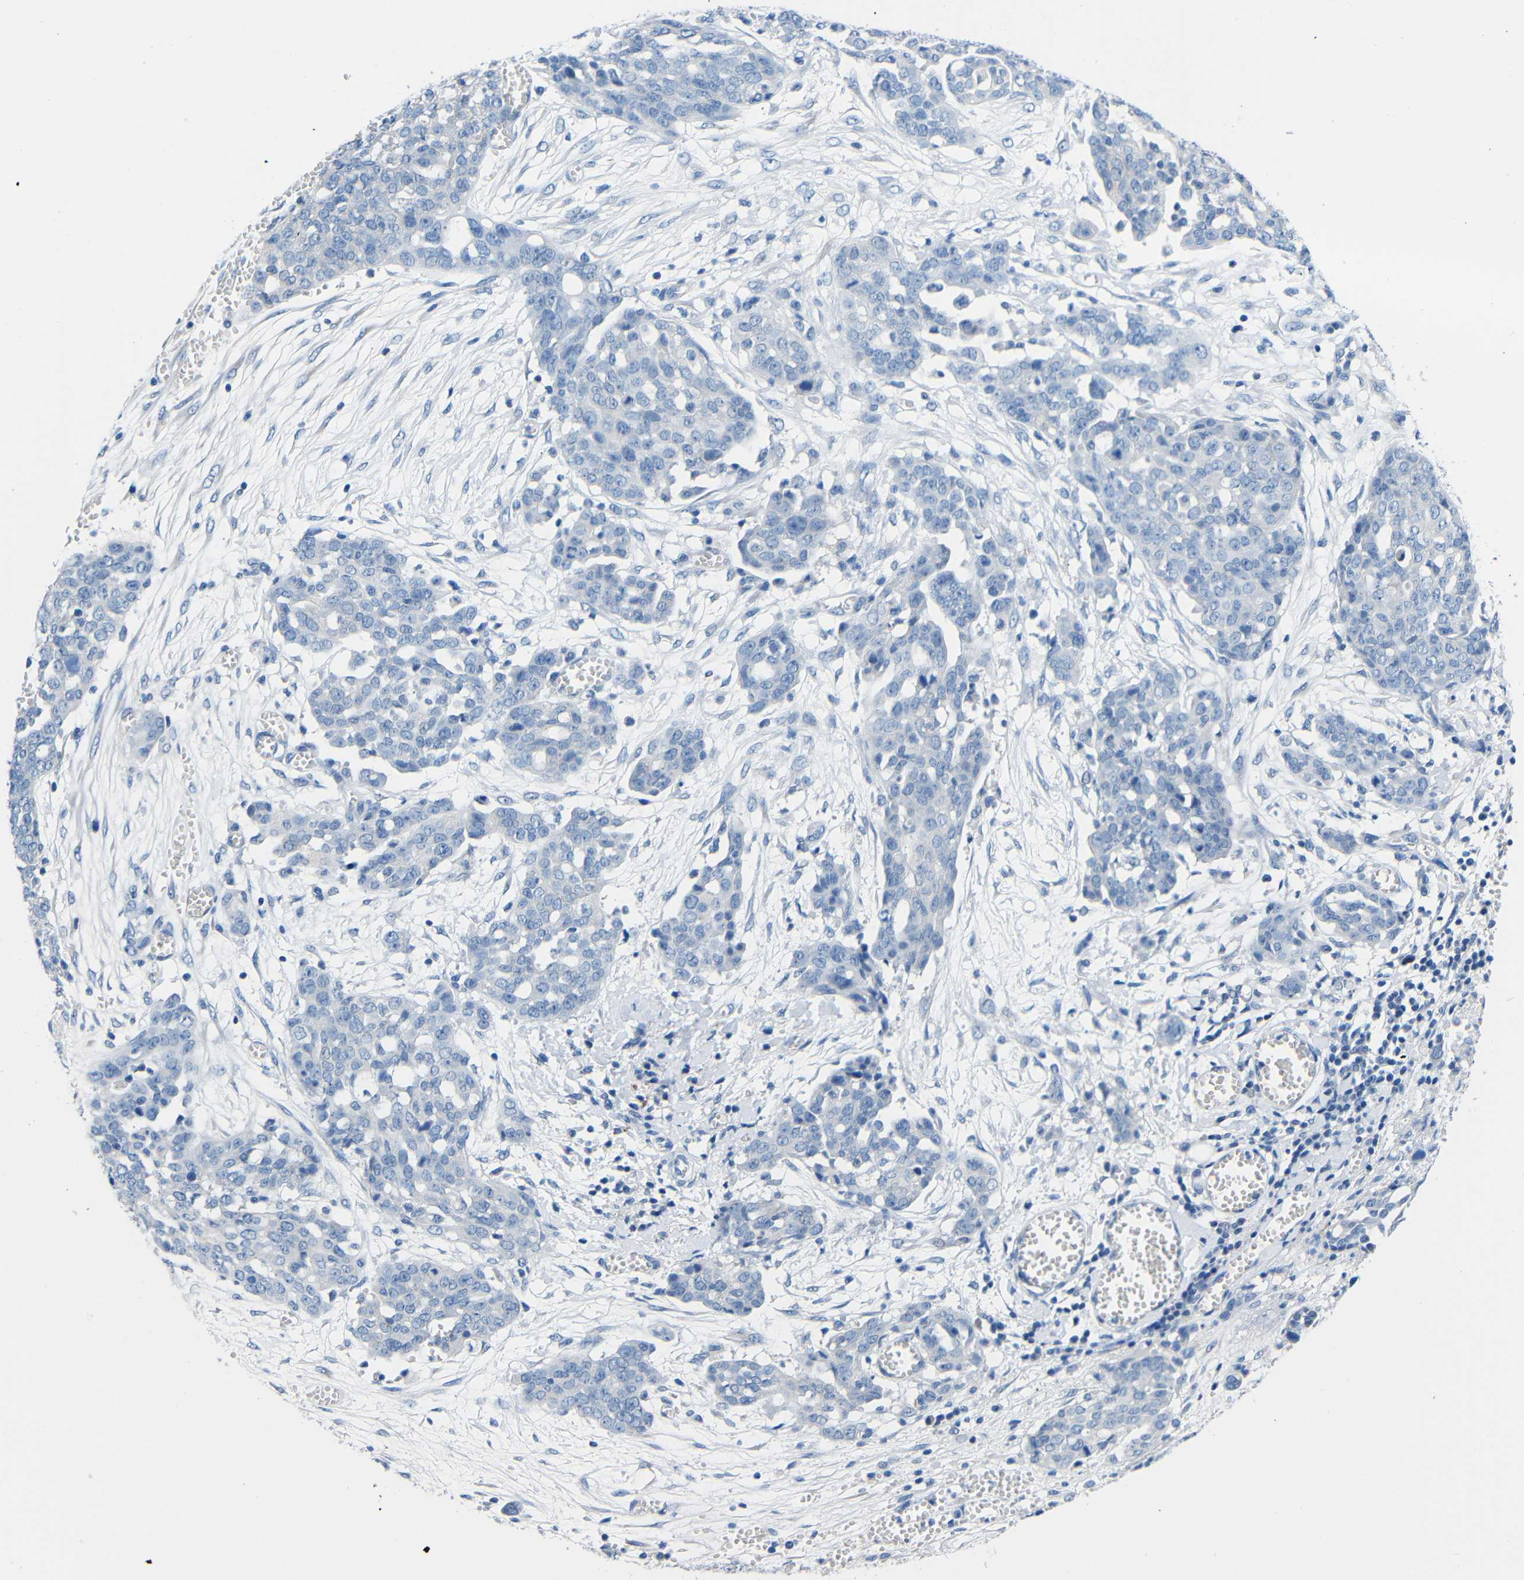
{"staining": {"intensity": "negative", "quantity": "none", "location": "none"}, "tissue": "ovarian cancer", "cell_type": "Tumor cells", "image_type": "cancer", "snomed": [{"axis": "morphology", "description": "Cystadenocarcinoma, serous, NOS"}, {"axis": "topography", "description": "Soft tissue"}, {"axis": "topography", "description": "Ovary"}], "caption": "A high-resolution micrograph shows IHC staining of ovarian serous cystadenocarcinoma, which displays no significant staining in tumor cells.", "gene": "NEGR1", "patient": {"sex": "female", "age": 57}}